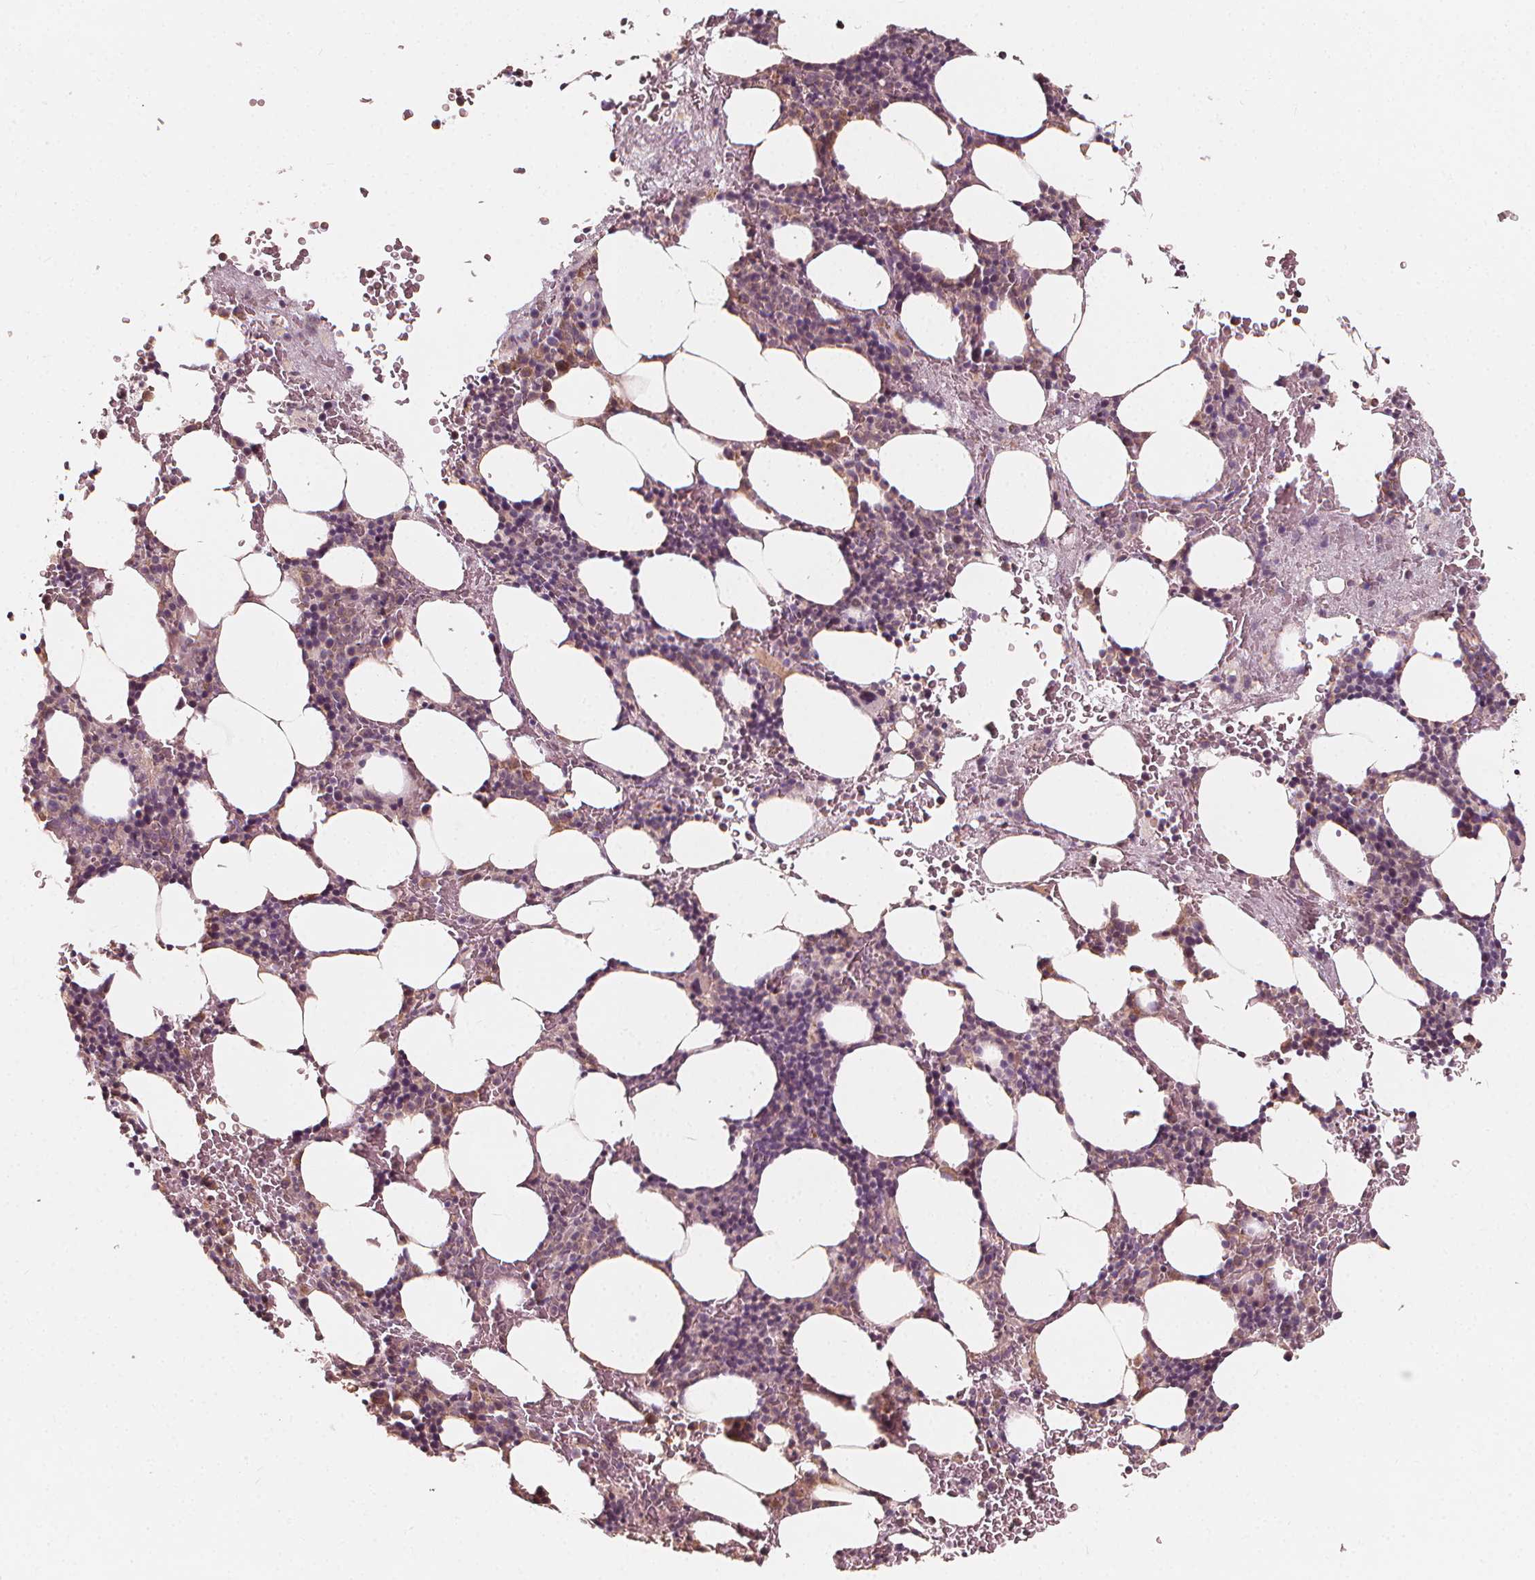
{"staining": {"intensity": "weak", "quantity": "<25%", "location": "cytoplasmic/membranous"}, "tissue": "bone marrow", "cell_type": "Hematopoietic cells", "image_type": "normal", "snomed": [{"axis": "morphology", "description": "Normal tissue, NOS"}, {"axis": "topography", "description": "Bone marrow"}], "caption": "Hematopoietic cells are negative for protein expression in unremarkable human bone marrow.", "gene": "NPC1L1", "patient": {"sex": "male", "age": 77}}